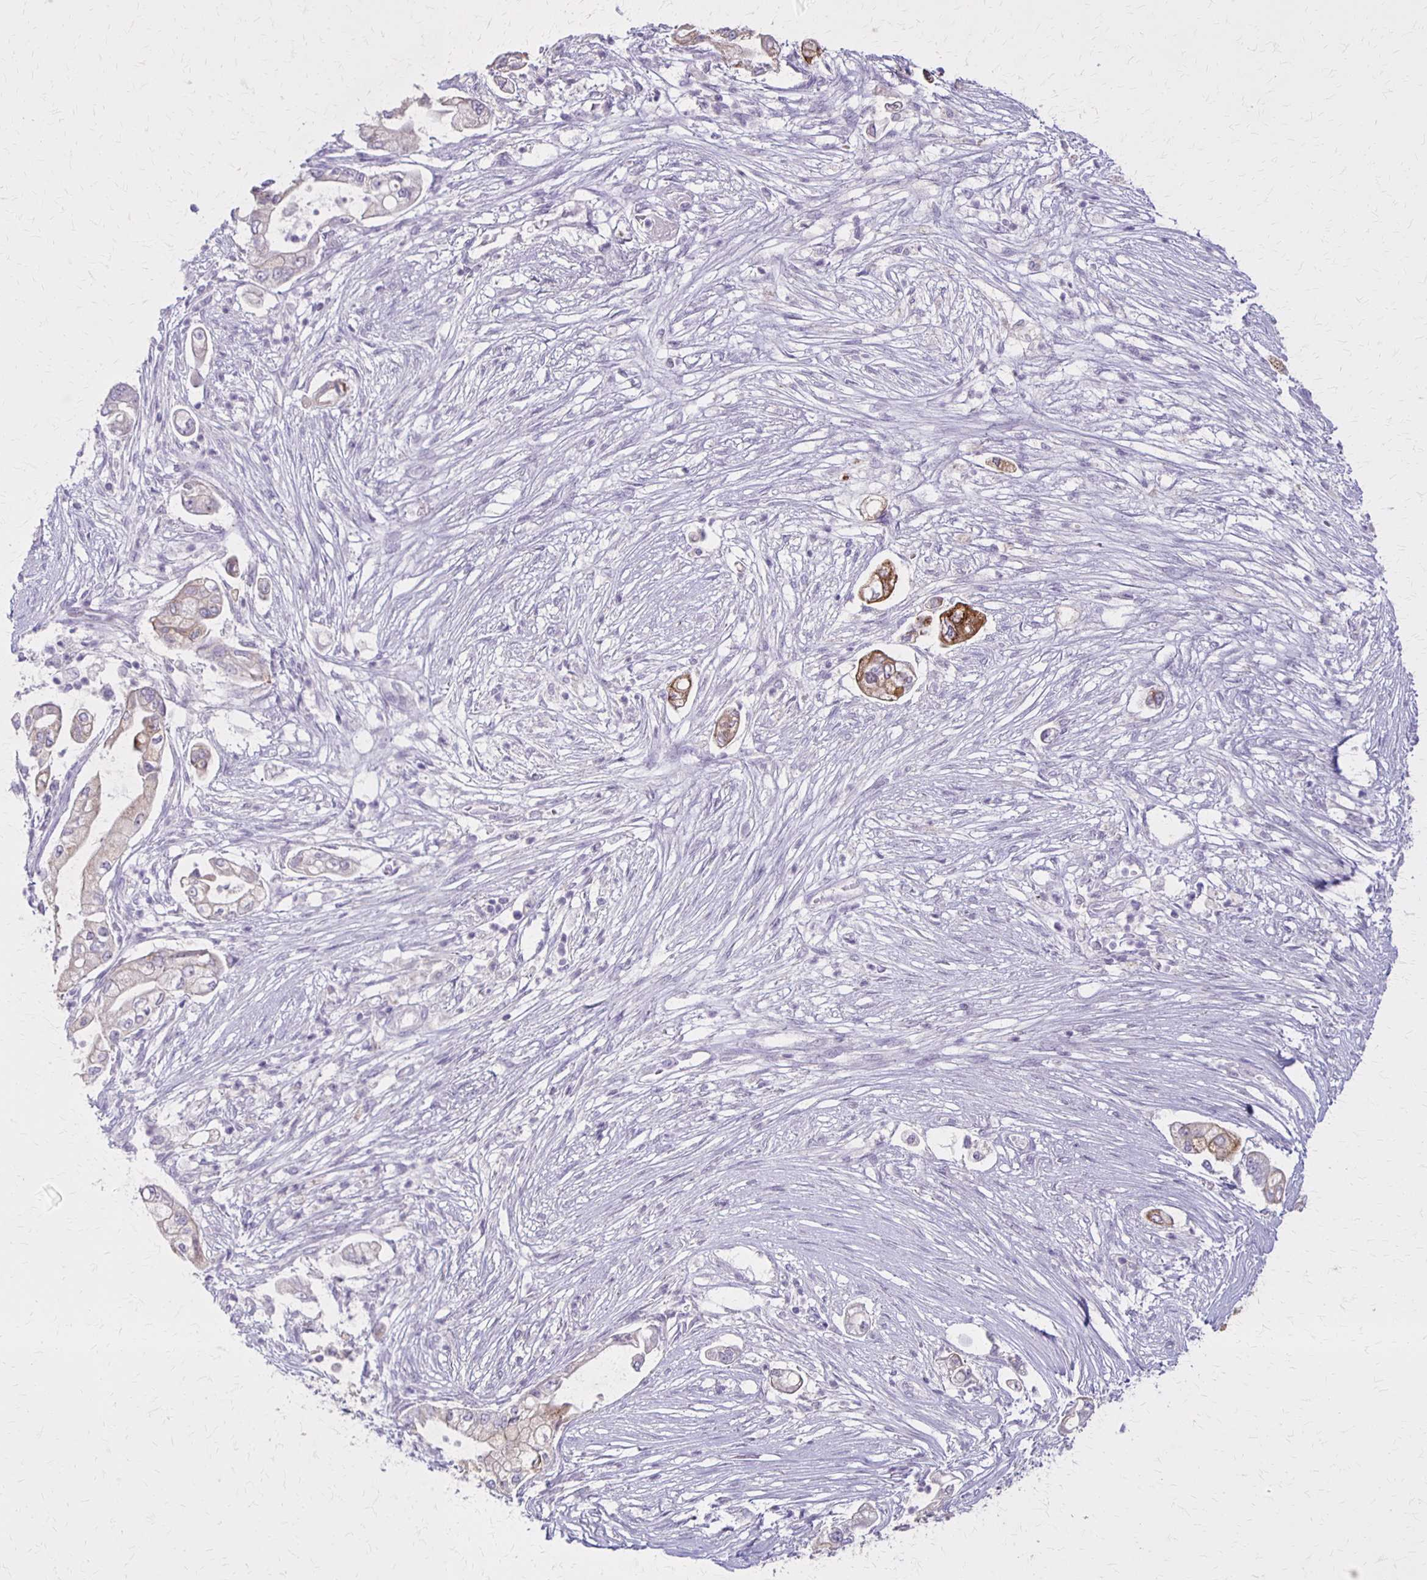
{"staining": {"intensity": "strong", "quantity": "<25%", "location": "cytoplasmic/membranous"}, "tissue": "pancreatic cancer", "cell_type": "Tumor cells", "image_type": "cancer", "snomed": [{"axis": "morphology", "description": "Adenocarcinoma, NOS"}, {"axis": "topography", "description": "Pancreas"}], "caption": "Immunohistochemistry (IHC) of human pancreatic adenocarcinoma reveals medium levels of strong cytoplasmic/membranous positivity in about <25% of tumor cells.", "gene": "SLC35E2B", "patient": {"sex": "female", "age": 69}}